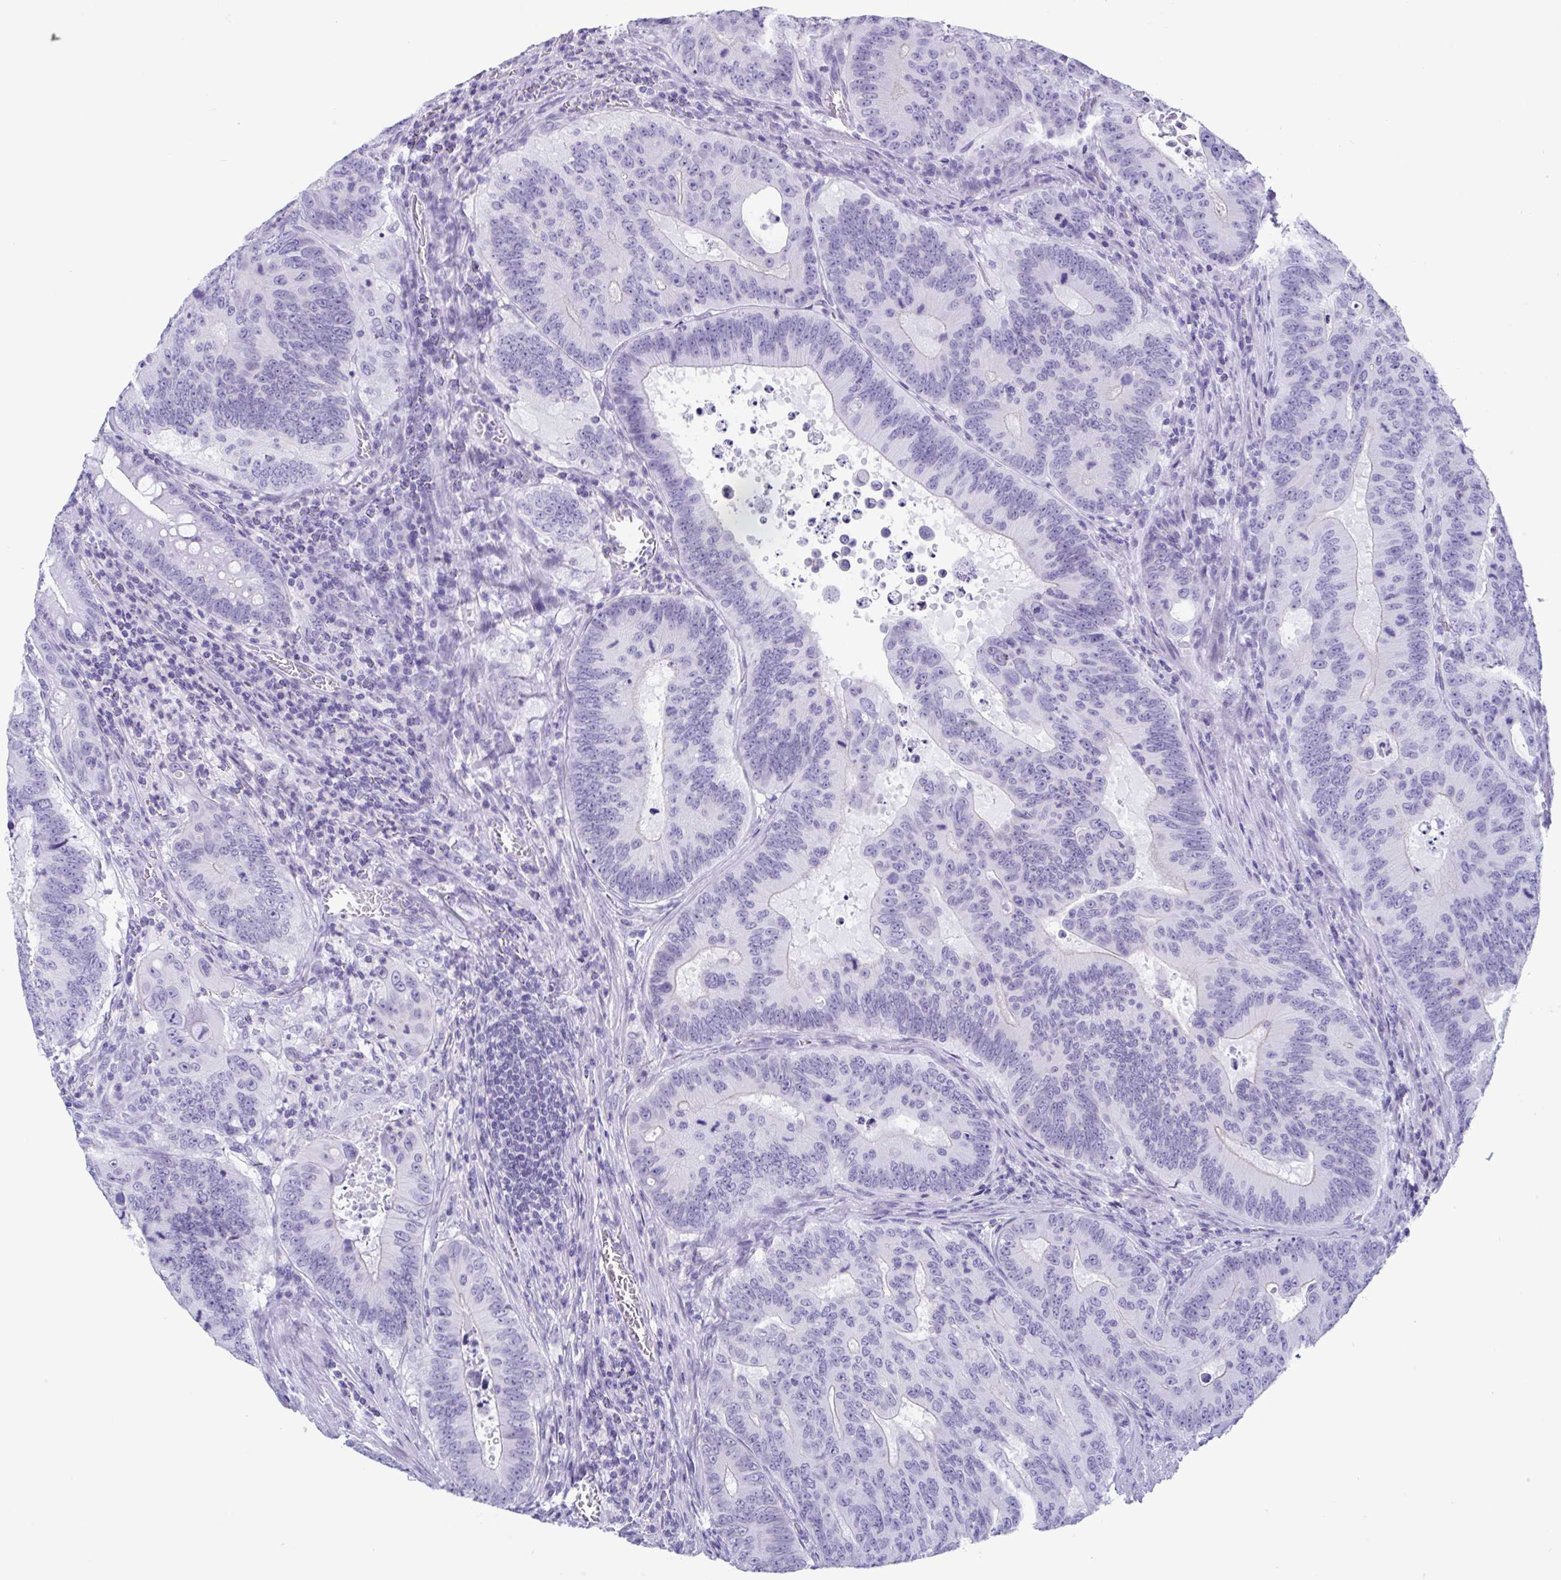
{"staining": {"intensity": "negative", "quantity": "none", "location": "none"}, "tissue": "colorectal cancer", "cell_type": "Tumor cells", "image_type": "cancer", "snomed": [{"axis": "morphology", "description": "Adenocarcinoma, NOS"}, {"axis": "topography", "description": "Colon"}], "caption": "Tumor cells are negative for brown protein staining in colorectal adenocarcinoma. (DAB immunohistochemistry with hematoxylin counter stain).", "gene": "CDX4", "patient": {"sex": "male", "age": 62}}